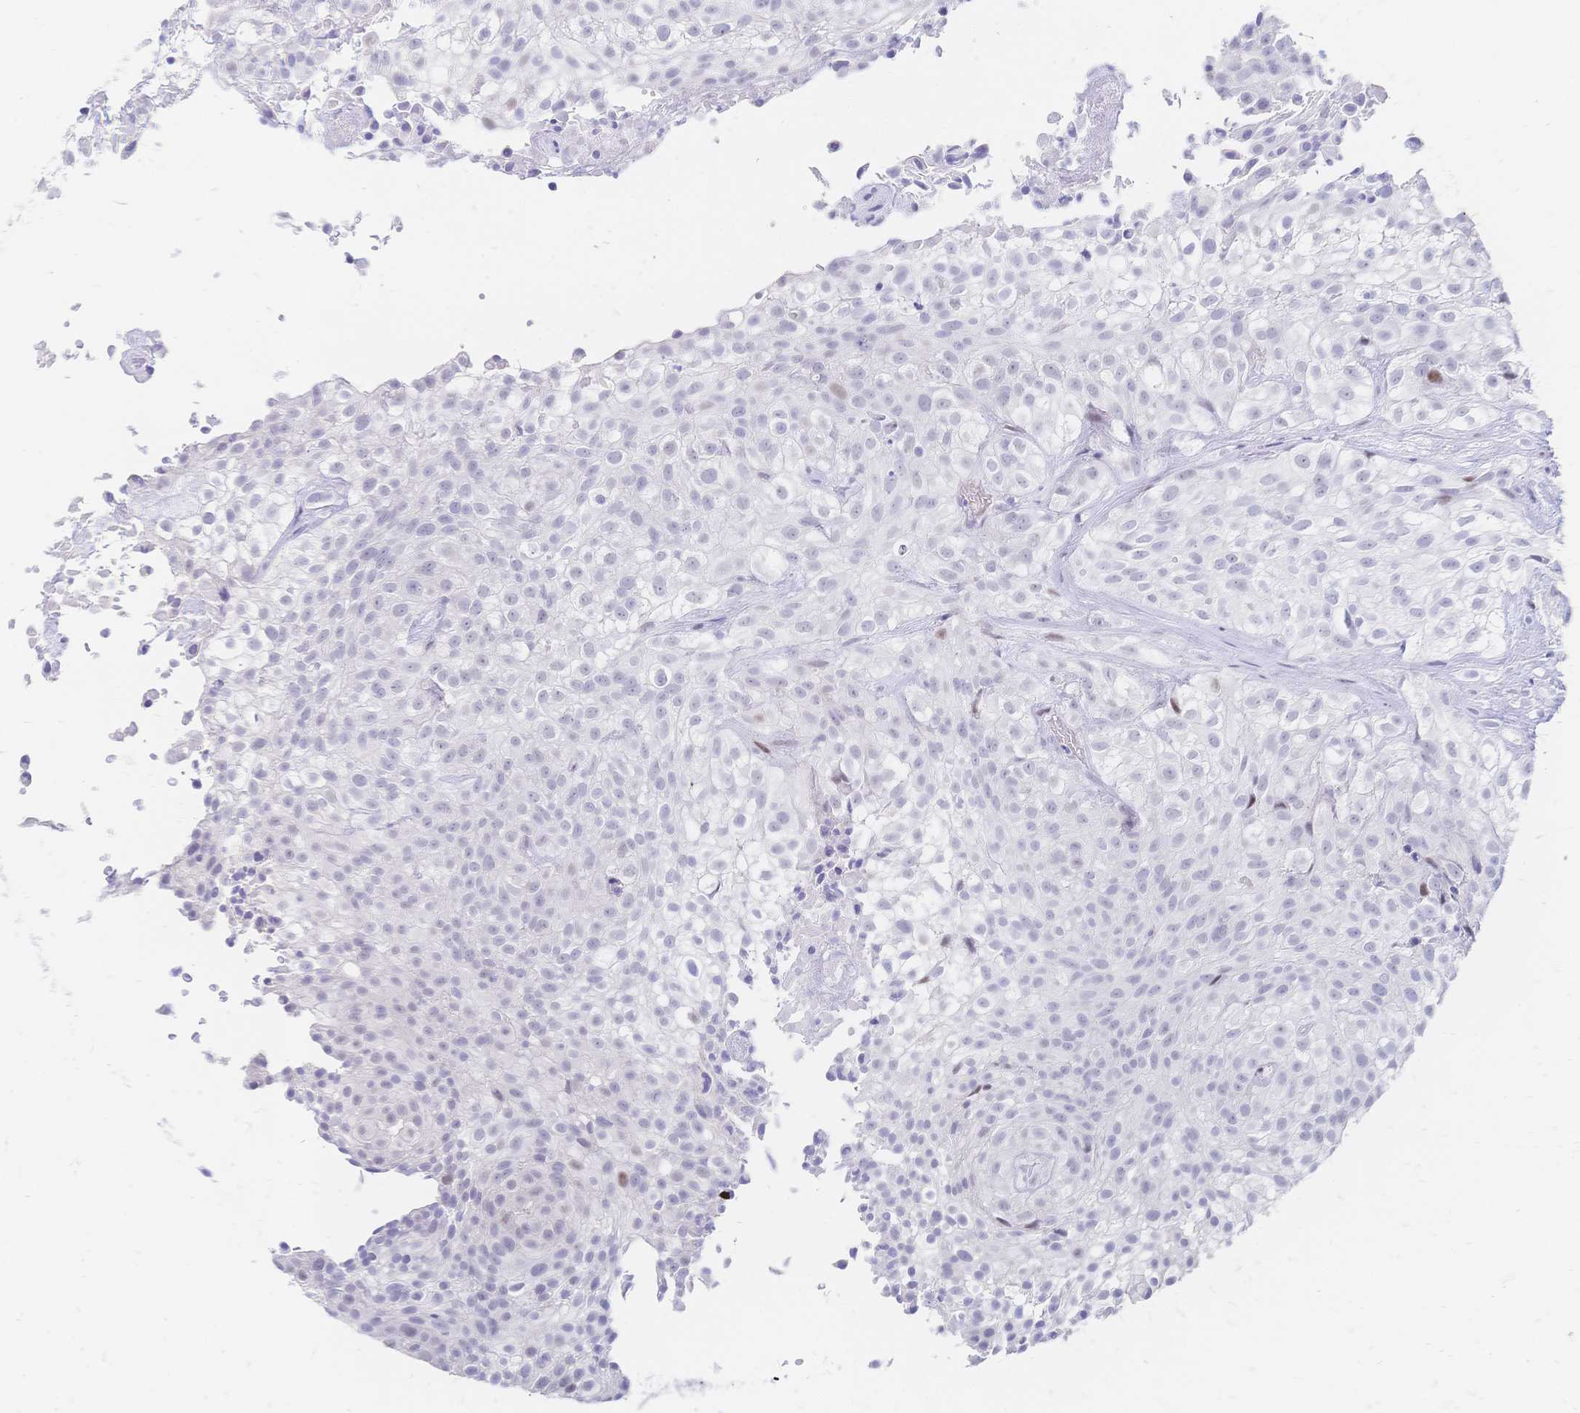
{"staining": {"intensity": "negative", "quantity": "none", "location": "none"}, "tissue": "urothelial cancer", "cell_type": "Tumor cells", "image_type": "cancer", "snomed": [{"axis": "morphology", "description": "Urothelial carcinoma, High grade"}, {"axis": "topography", "description": "Urinary bladder"}], "caption": "Immunohistochemistry image of neoplastic tissue: human urothelial cancer stained with DAB (3,3'-diaminobenzidine) shows no significant protein positivity in tumor cells. Nuclei are stained in blue.", "gene": "PSORS1C2", "patient": {"sex": "male", "age": 56}}